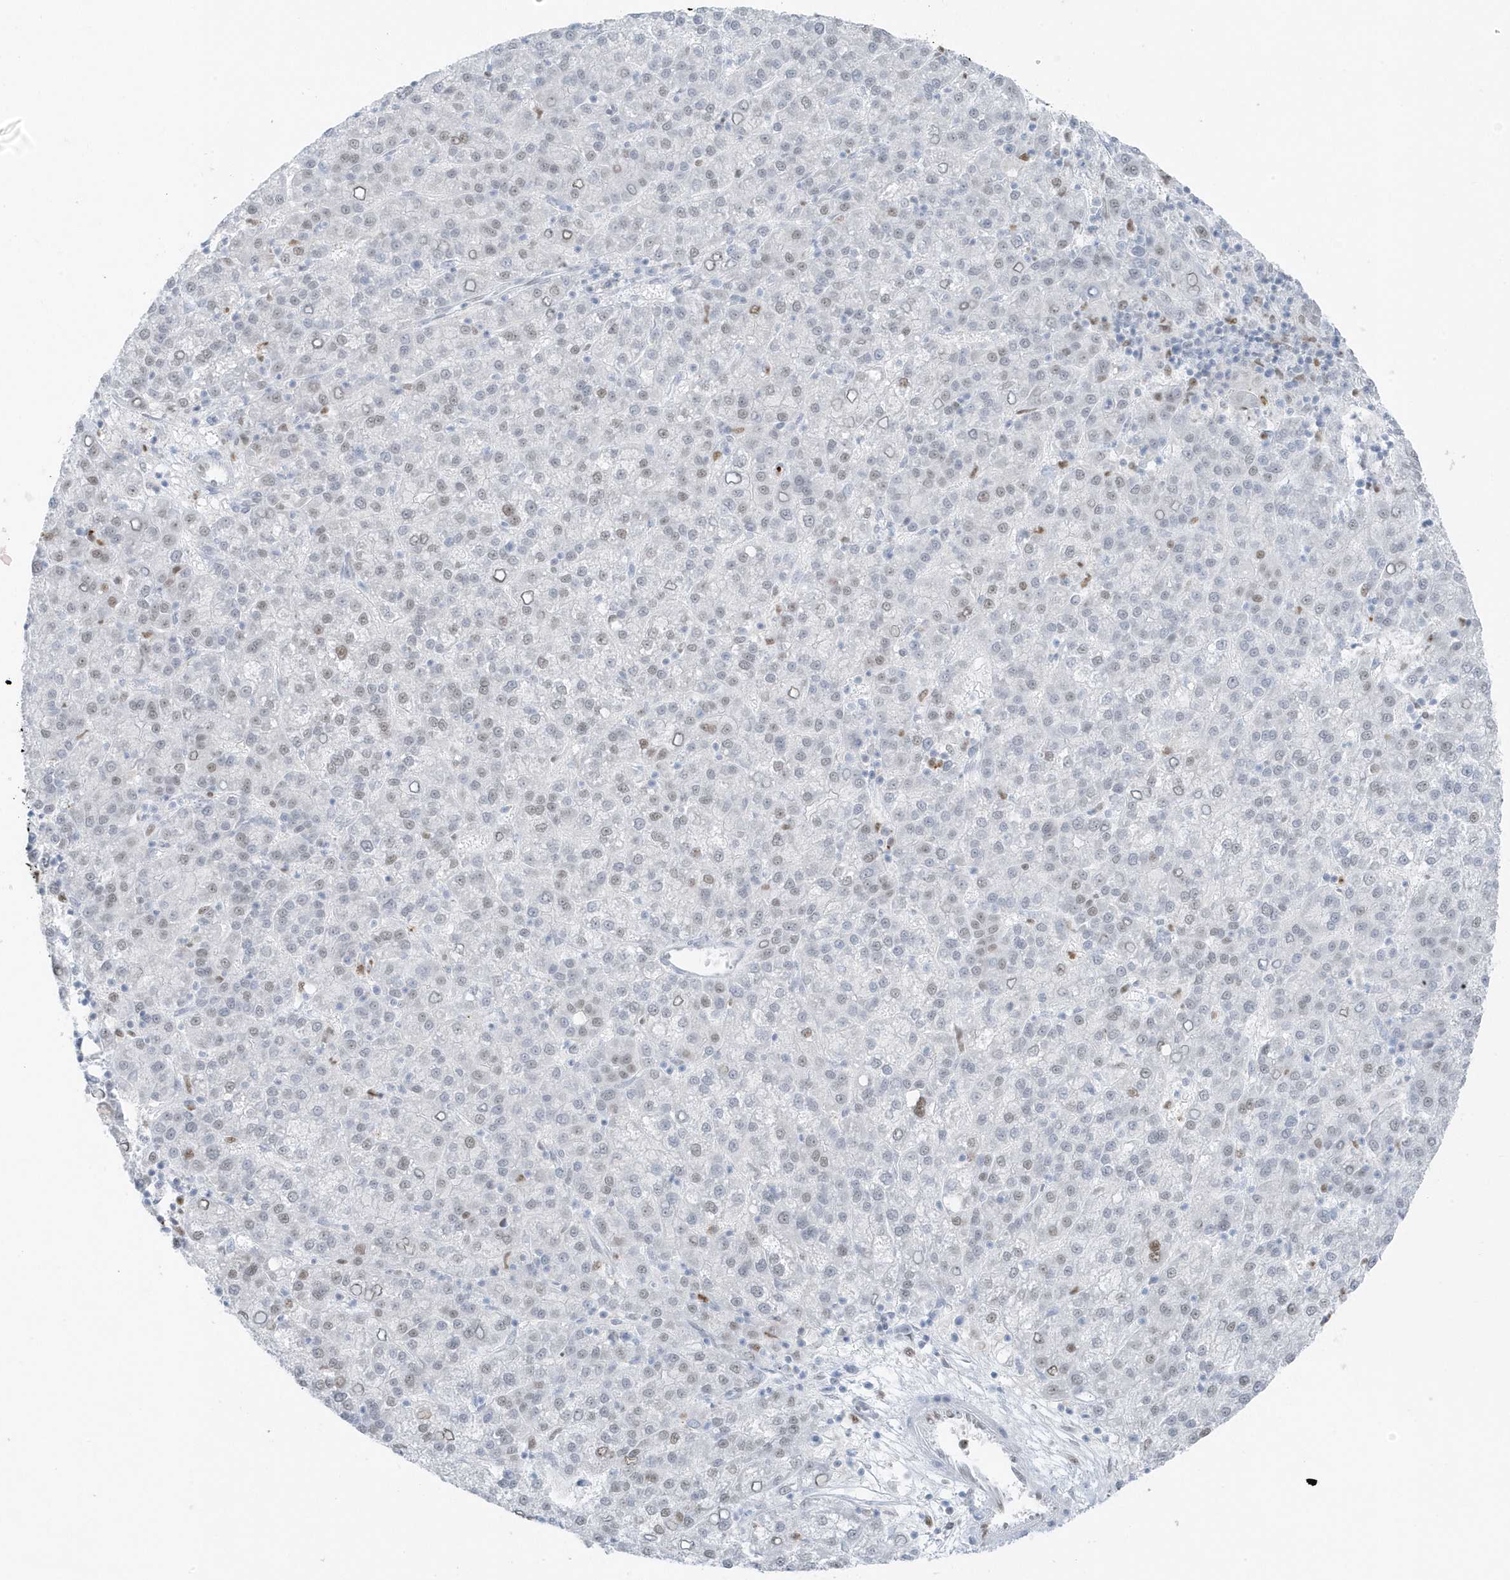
{"staining": {"intensity": "weak", "quantity": "<25%", "location": "nuclear"}, "tissue": "liver cancer", "cell_type": "Tumor cells", "image_type": "cancer", "snomed": [{"axis": "morphology", "description": "Carcinoma, Hepatocellular, NOS"}, {"axis": "topography", "description": "Liver"}], "caption": "Protein analysis of liver cancer exhibits no significant positivity in tumor cells. (Brightfield microscopy of DAB (3,3'-diaminobenzidine) immunohistochemistry (IHC) at high magnification).", "gene": "SMIM34", "patient": {"sex": "female", "age": 58}}